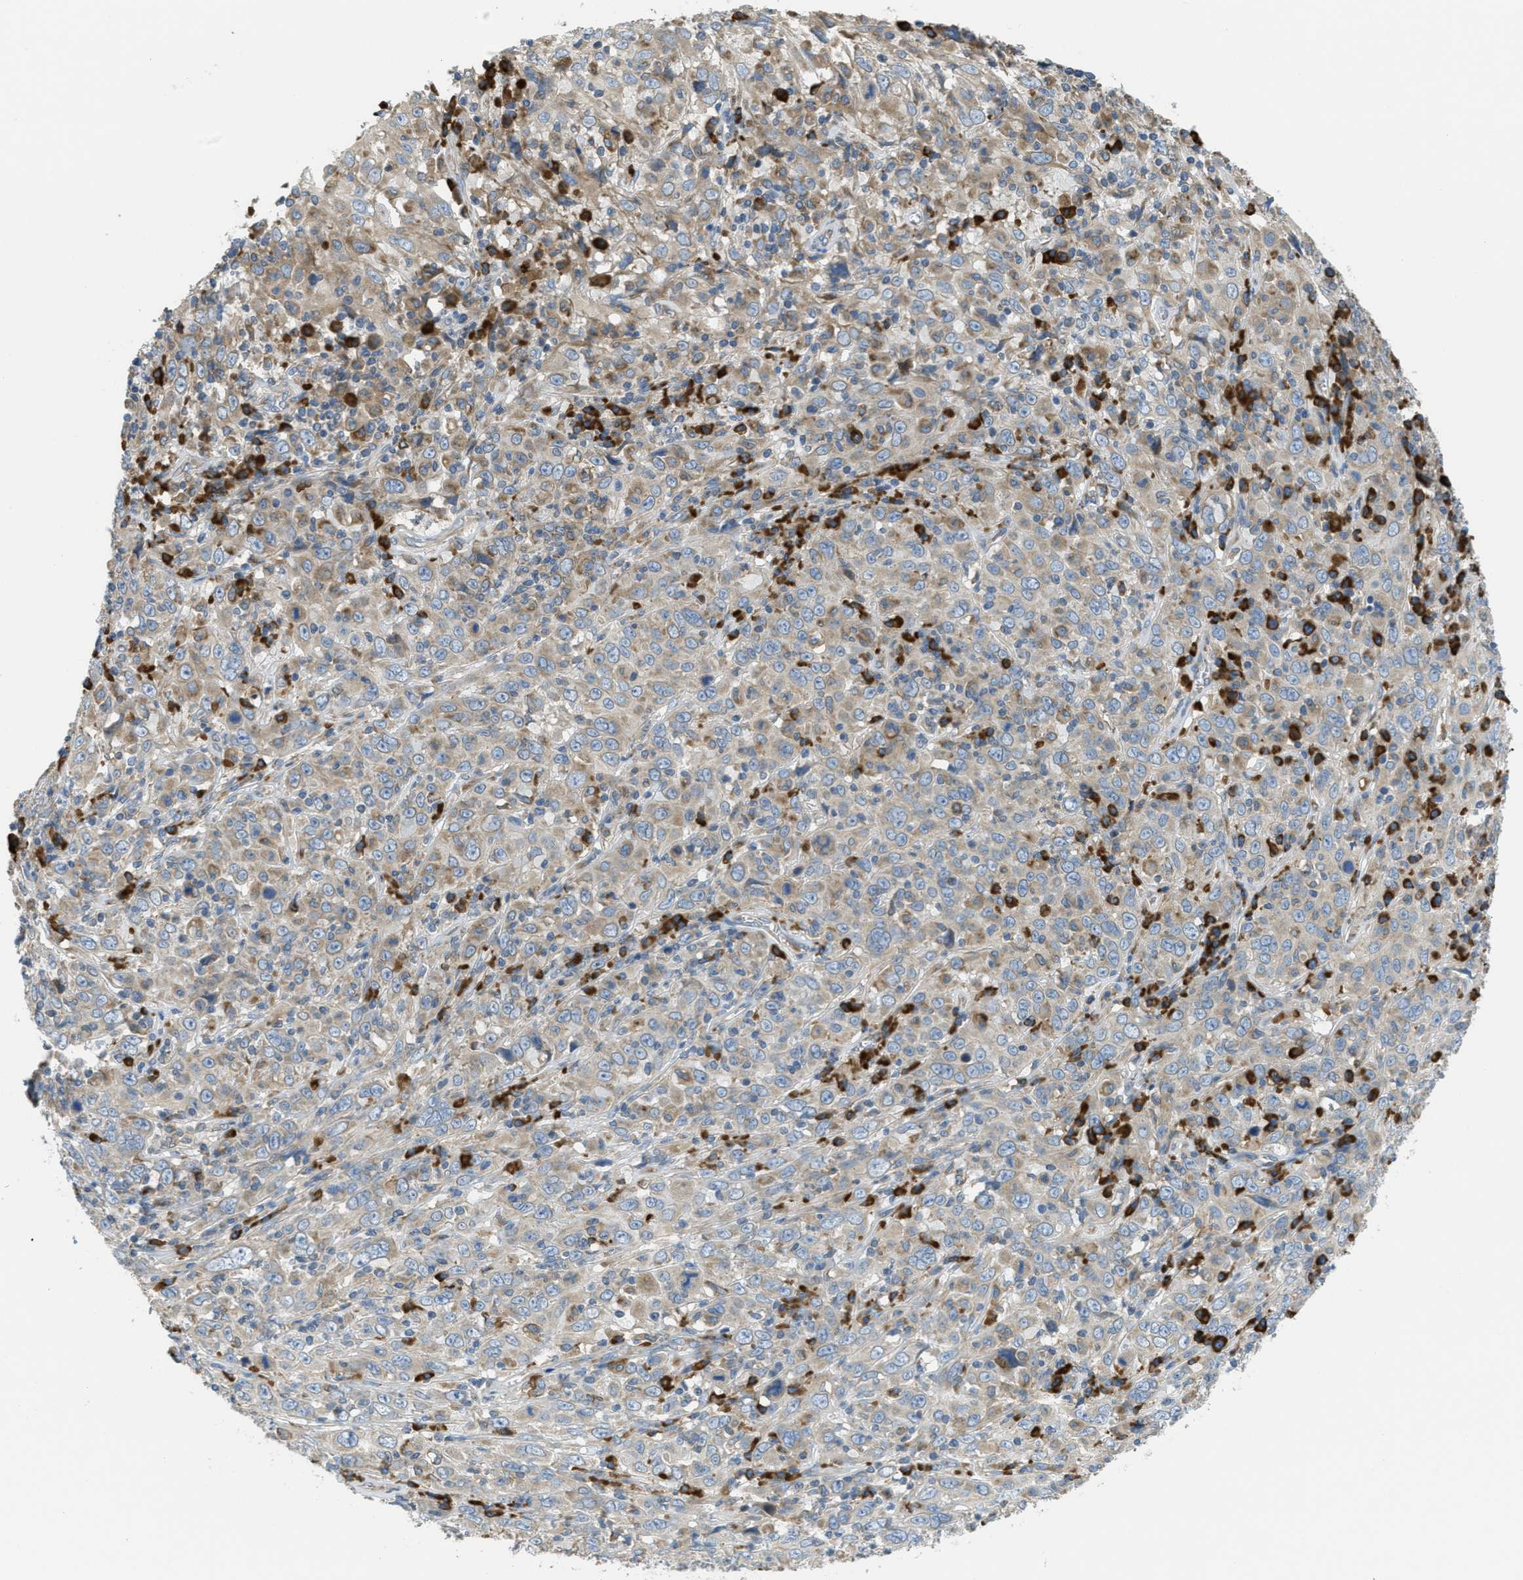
{"staining": {"intensity": "weak", "quantity": ">75%", "location": "cytoplasmic/membranous"}, "tissue": "cervical cancer", "cell_type": "Tumor cells", "image_type": "cancer", "snomed": [{"axis": "morphology", "description": "Squamous cell carcinoma, NOS"}, {"axis": "topography", "description": "Cervix"}], "caption": "A micrograph showing weak cytoplasmic/membranous staining in approximately >75% of tumor cells in cervical squamous cell carcinoma, as visualized by brown immunohistochemical staining.", "gene": "SSR1", "patient": {"sex": "female", "age": 46}}